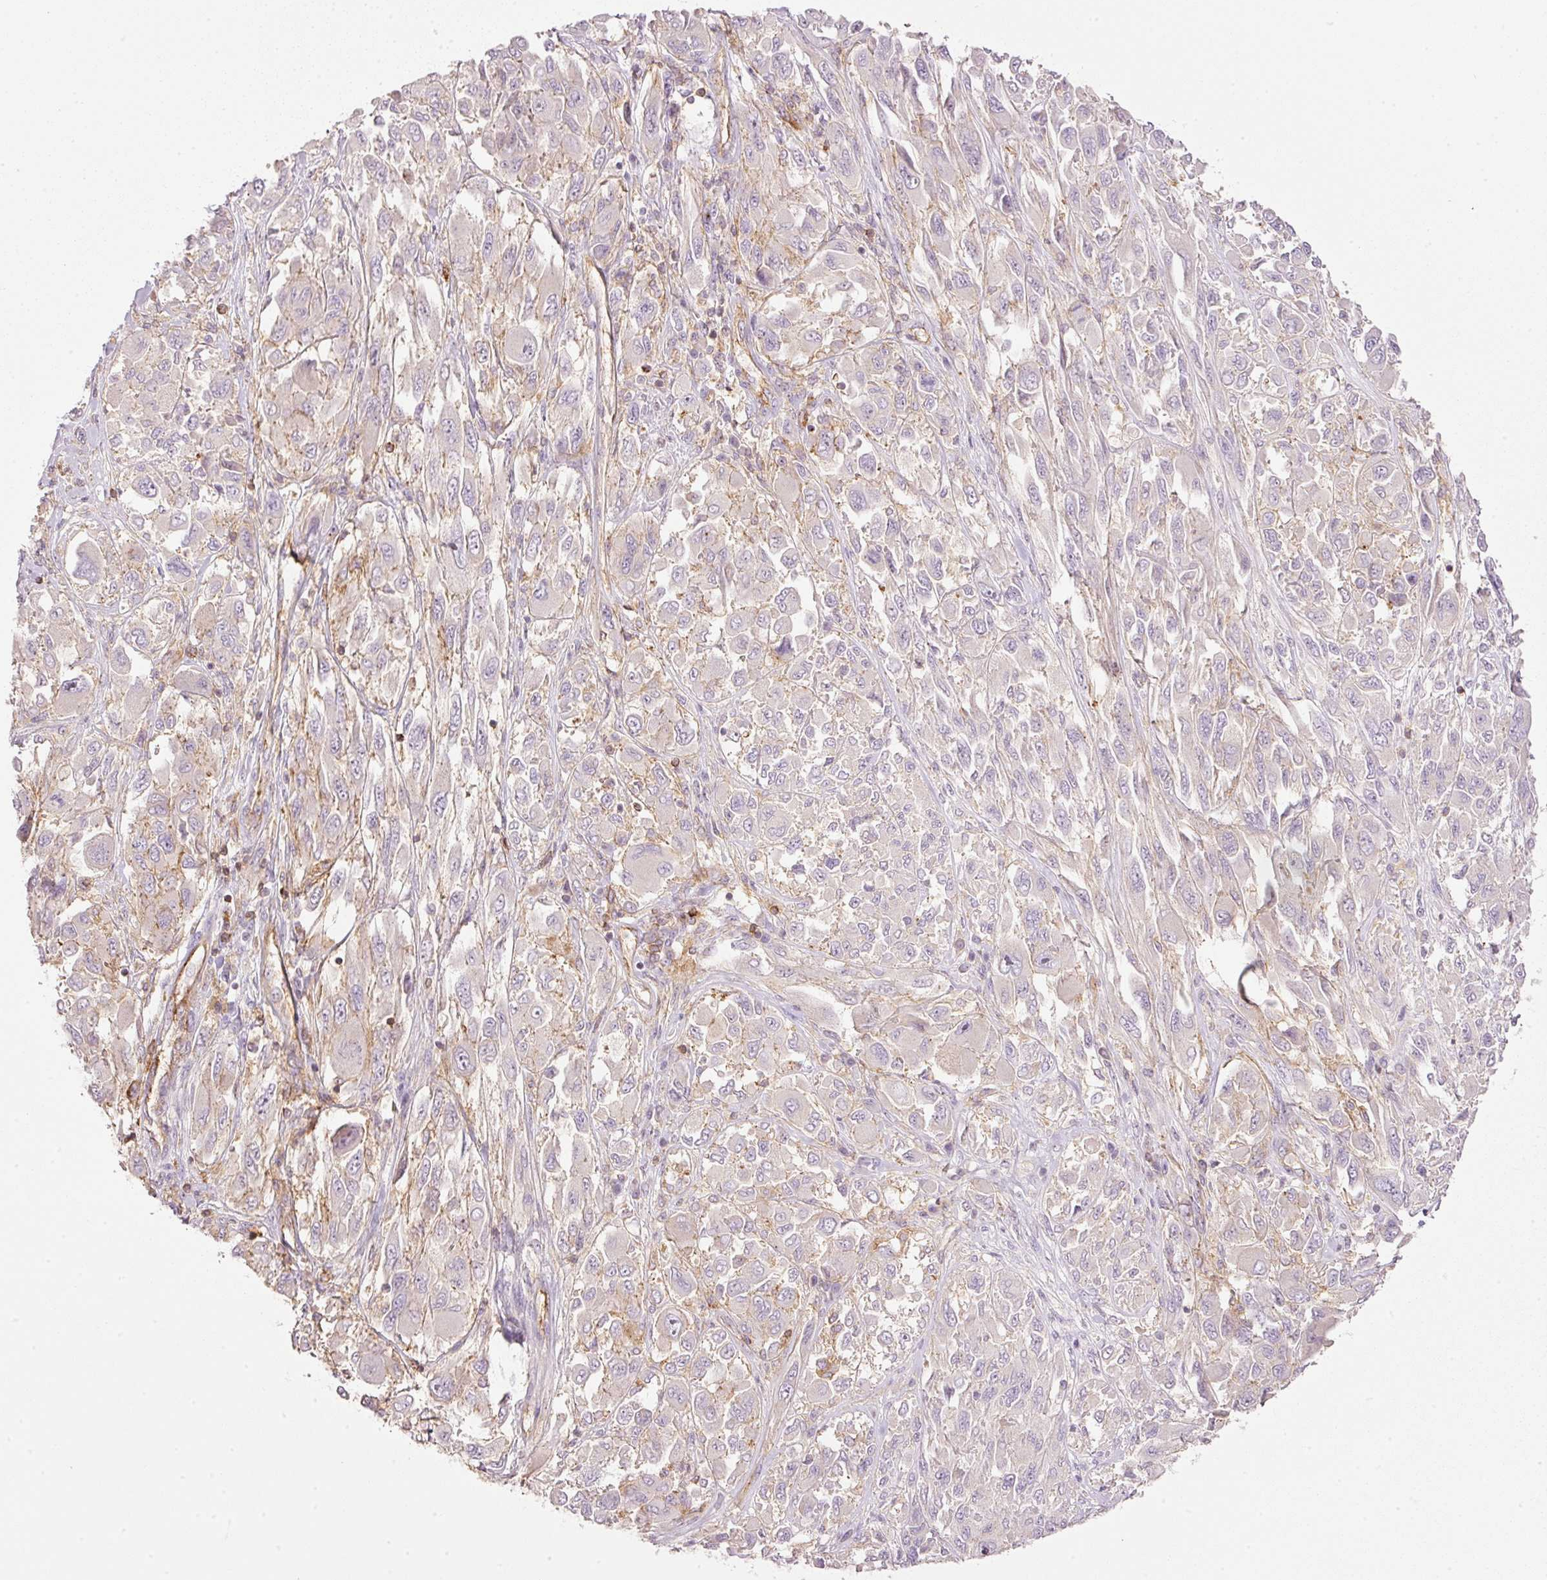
{"staining": {"intensity": "negative", "quantity": "none", "location": "none"}, "tissue": "melanoma", "cell_type": "Tumor cells", "image_type": "cancer", "snomed": [{"axis": "morphology", "description": "Malignant melanoma, NOS"}, {"axis": "topography", "description": "Skin"}], "caption": "Tumor cells are negative for brown protein staining in malignant melanoma. Nuclei are stained in blue.", "gene": "SIPA1", "patient": {"sex": "female", "age": 91}}